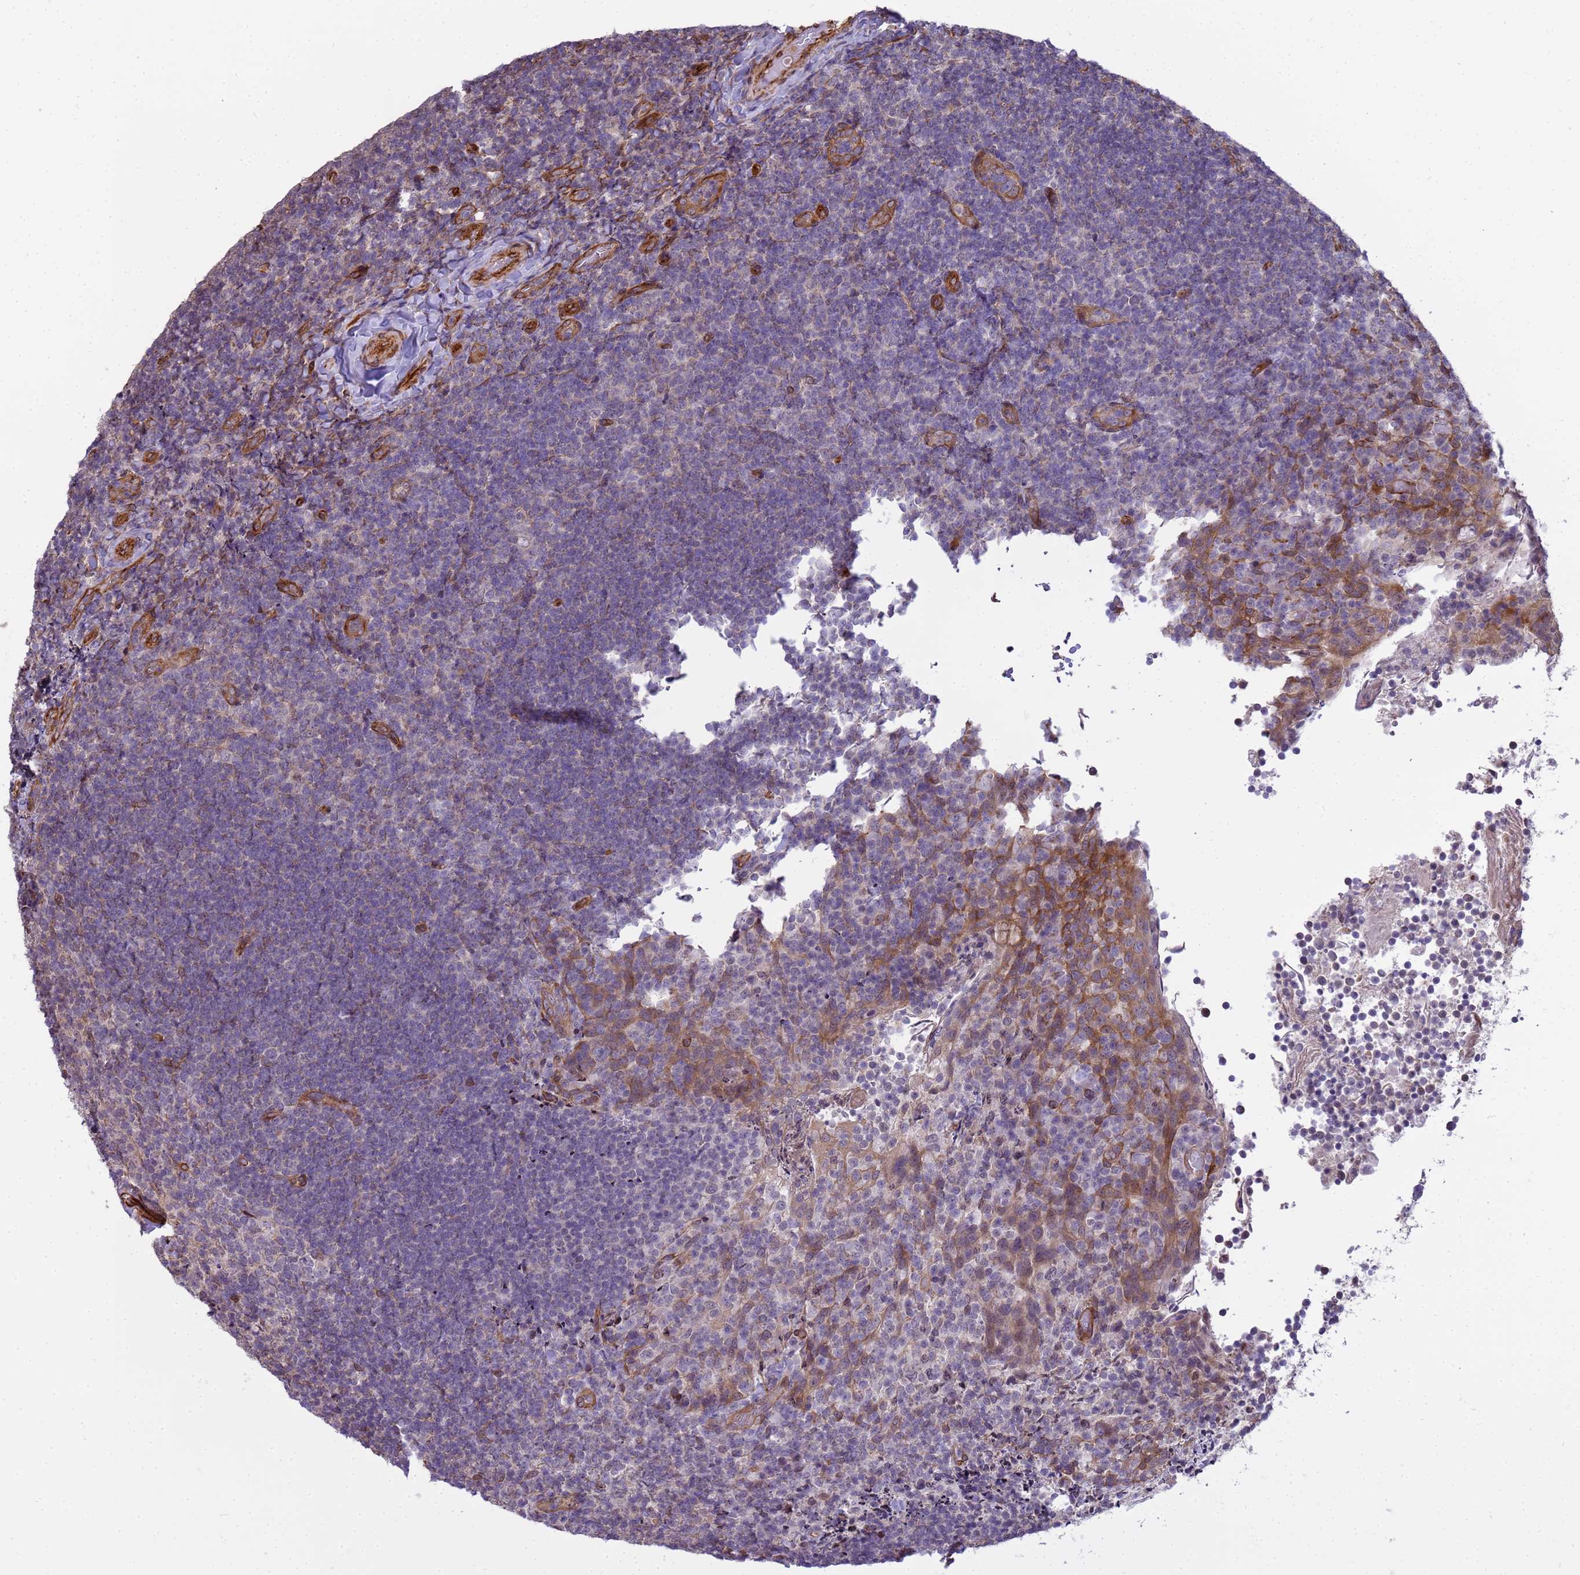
{"staining": {"intensity": "moderate", "quantity": "<25%", "location": "cytoplasmic/membranous"}, "tissue": "tonsil", "cell_type": "Germinal center cells", "image_type": "normal", "snomed": [{"axis": "morphology", "description": "Normal tissue, NOS"}, {"axis": "topography", "description": "Tonsil"}], "caption": "Protein staining by IHC shows moderate cytoplasmic/membranous positivity in approximately <25% of germinal center cells in benign tonsil. Immunohistochemistry (ihc) stains the protein of interest in brown and the nuclei are stained blue.", "gene": "ITGB4", "patient": {"sex": "female", "age": 10}}